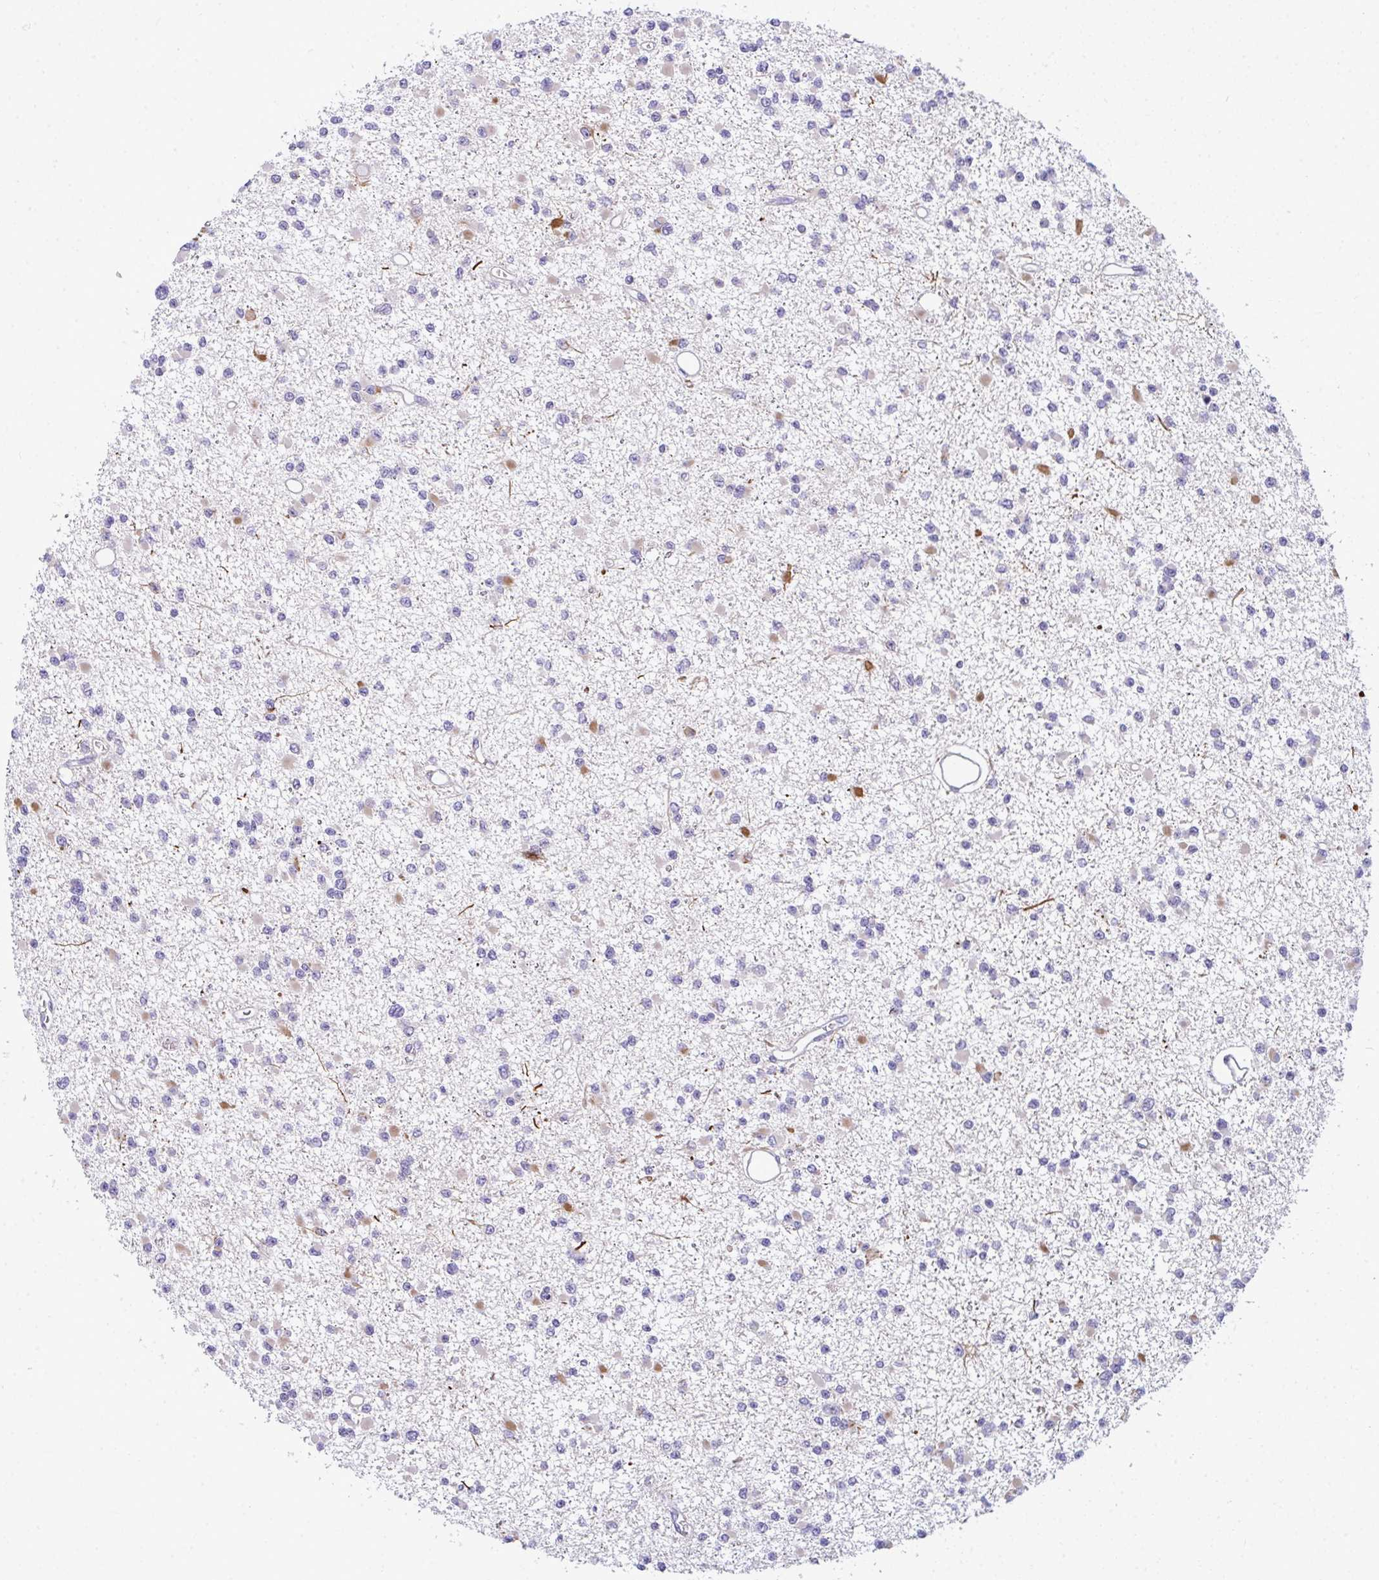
{"staining": {"intensity": "negative", "quantity": "none", "location": "none"}, "tissue": "glioma", "cell_type": "Tumor cells", "image_type": "cancer", "snomed": [{"axis": "morphology", "description": "Glioma, malignant, Low grade"}, {"axis": "topography", "description": "Brain"}], "caption": "This is an immunohistochemistry (IHC) photomicrograph of low-grade glioma (malignant). There is no expression in tumor cells.", "gene": "SLC30A6", "patient": {"sex": "female", "age": 22}}